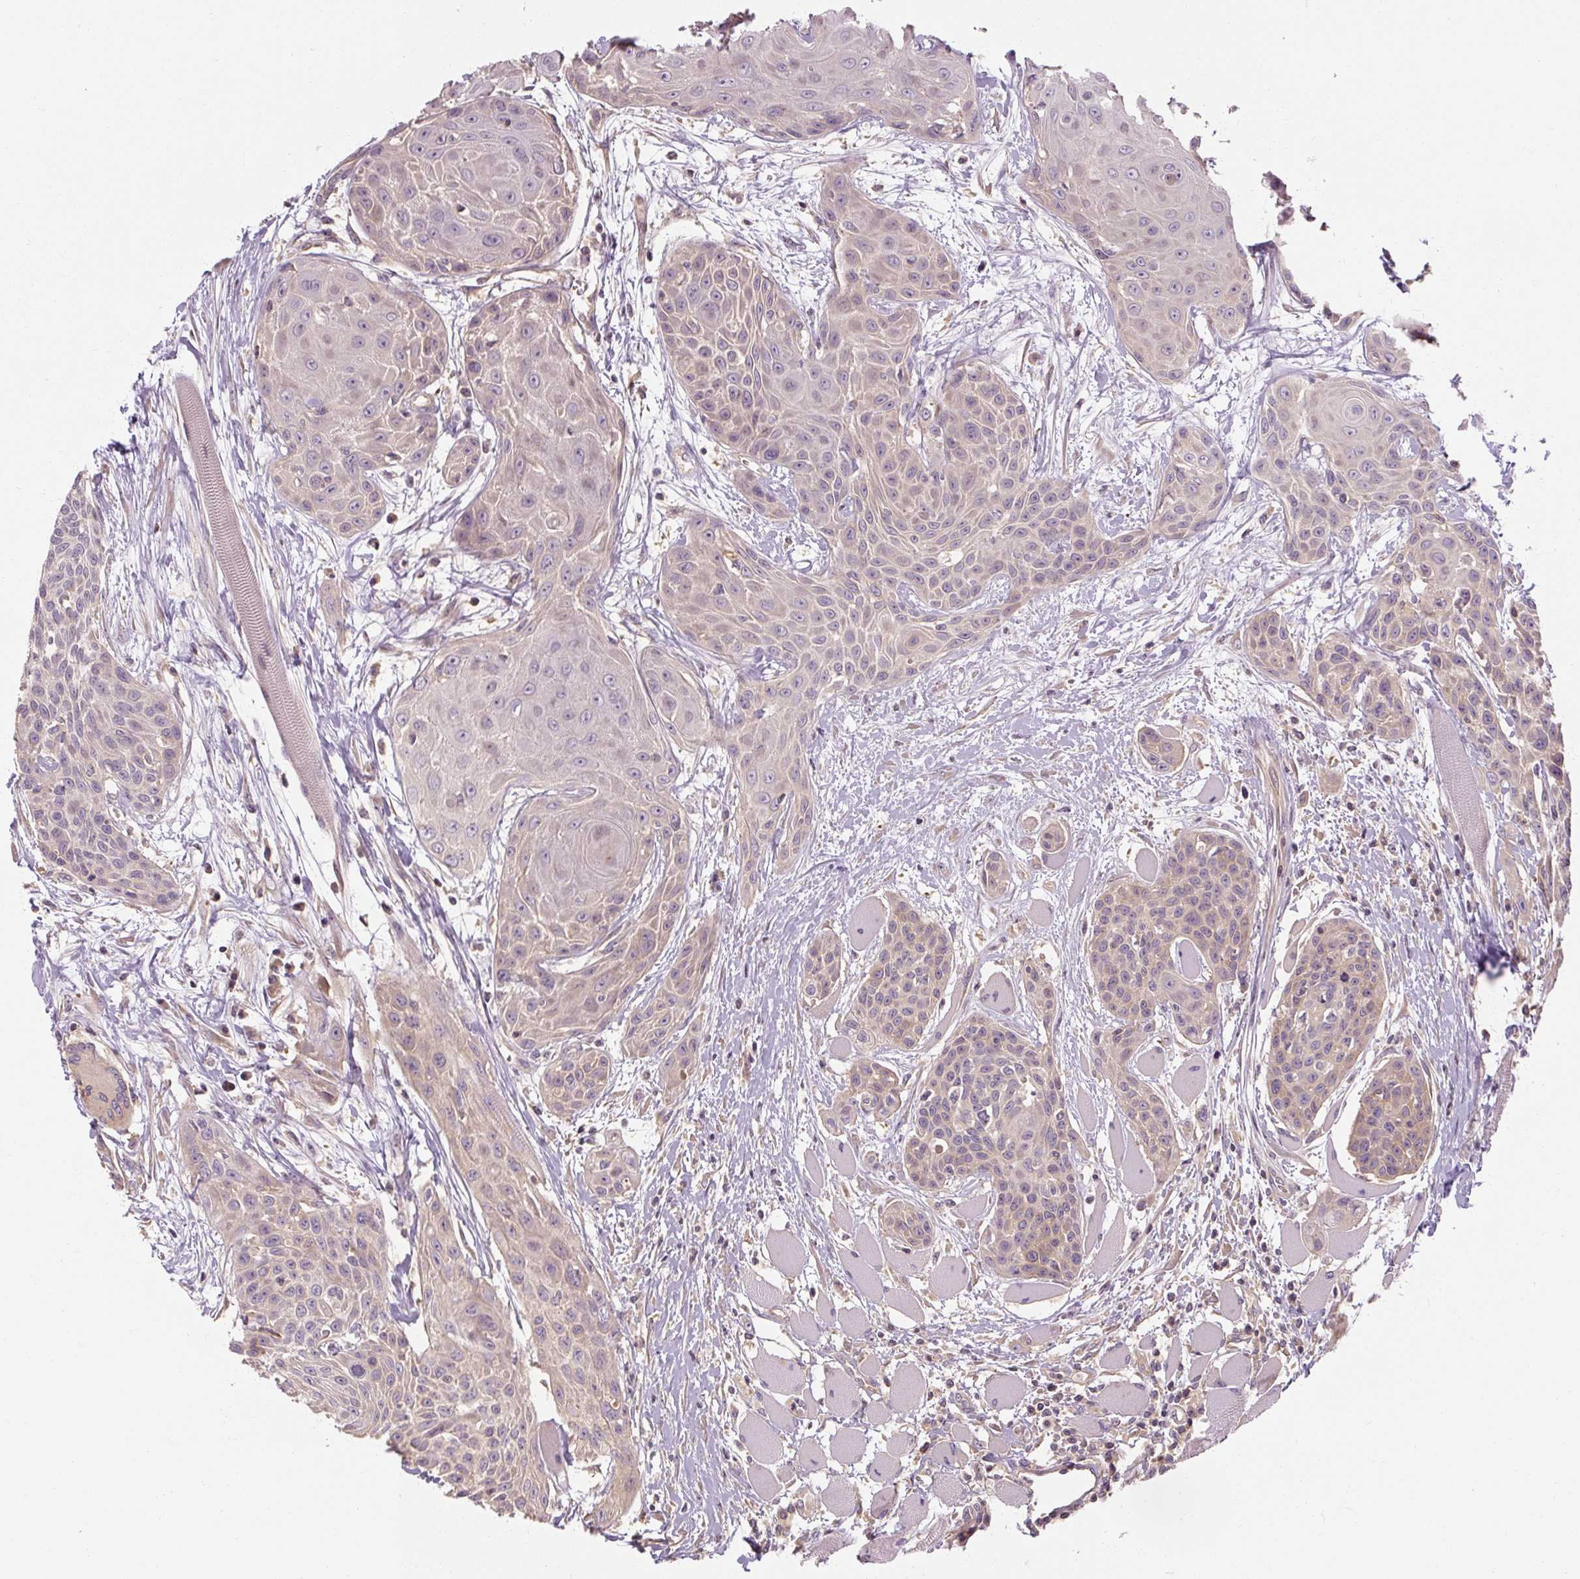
{"staining": {"intensity": "weak", "quantity": "25%-75%", "location": "cytoplasmic/membranous"}, "tissue": "head and neck cancer", "cell_type": "Tumor cells", "image_type": "cancer", "snomed": [{"axis": "morphology", "description": "Squamous cell carcinoma, NOS"}, {"axis": "topography", "description": "Head-Neck"}], "caption": "DAB (3,3'-diaminobenzidine) immunohistochemical staining of human head and neck cancer (squamous cell carcinoma) reveals weak cytoplasmic/membranous protein staining in approximately 25%-75% of tumor cells.", "gene": "RB1CC1", "patient": {"sex": "female", "age": 73}}